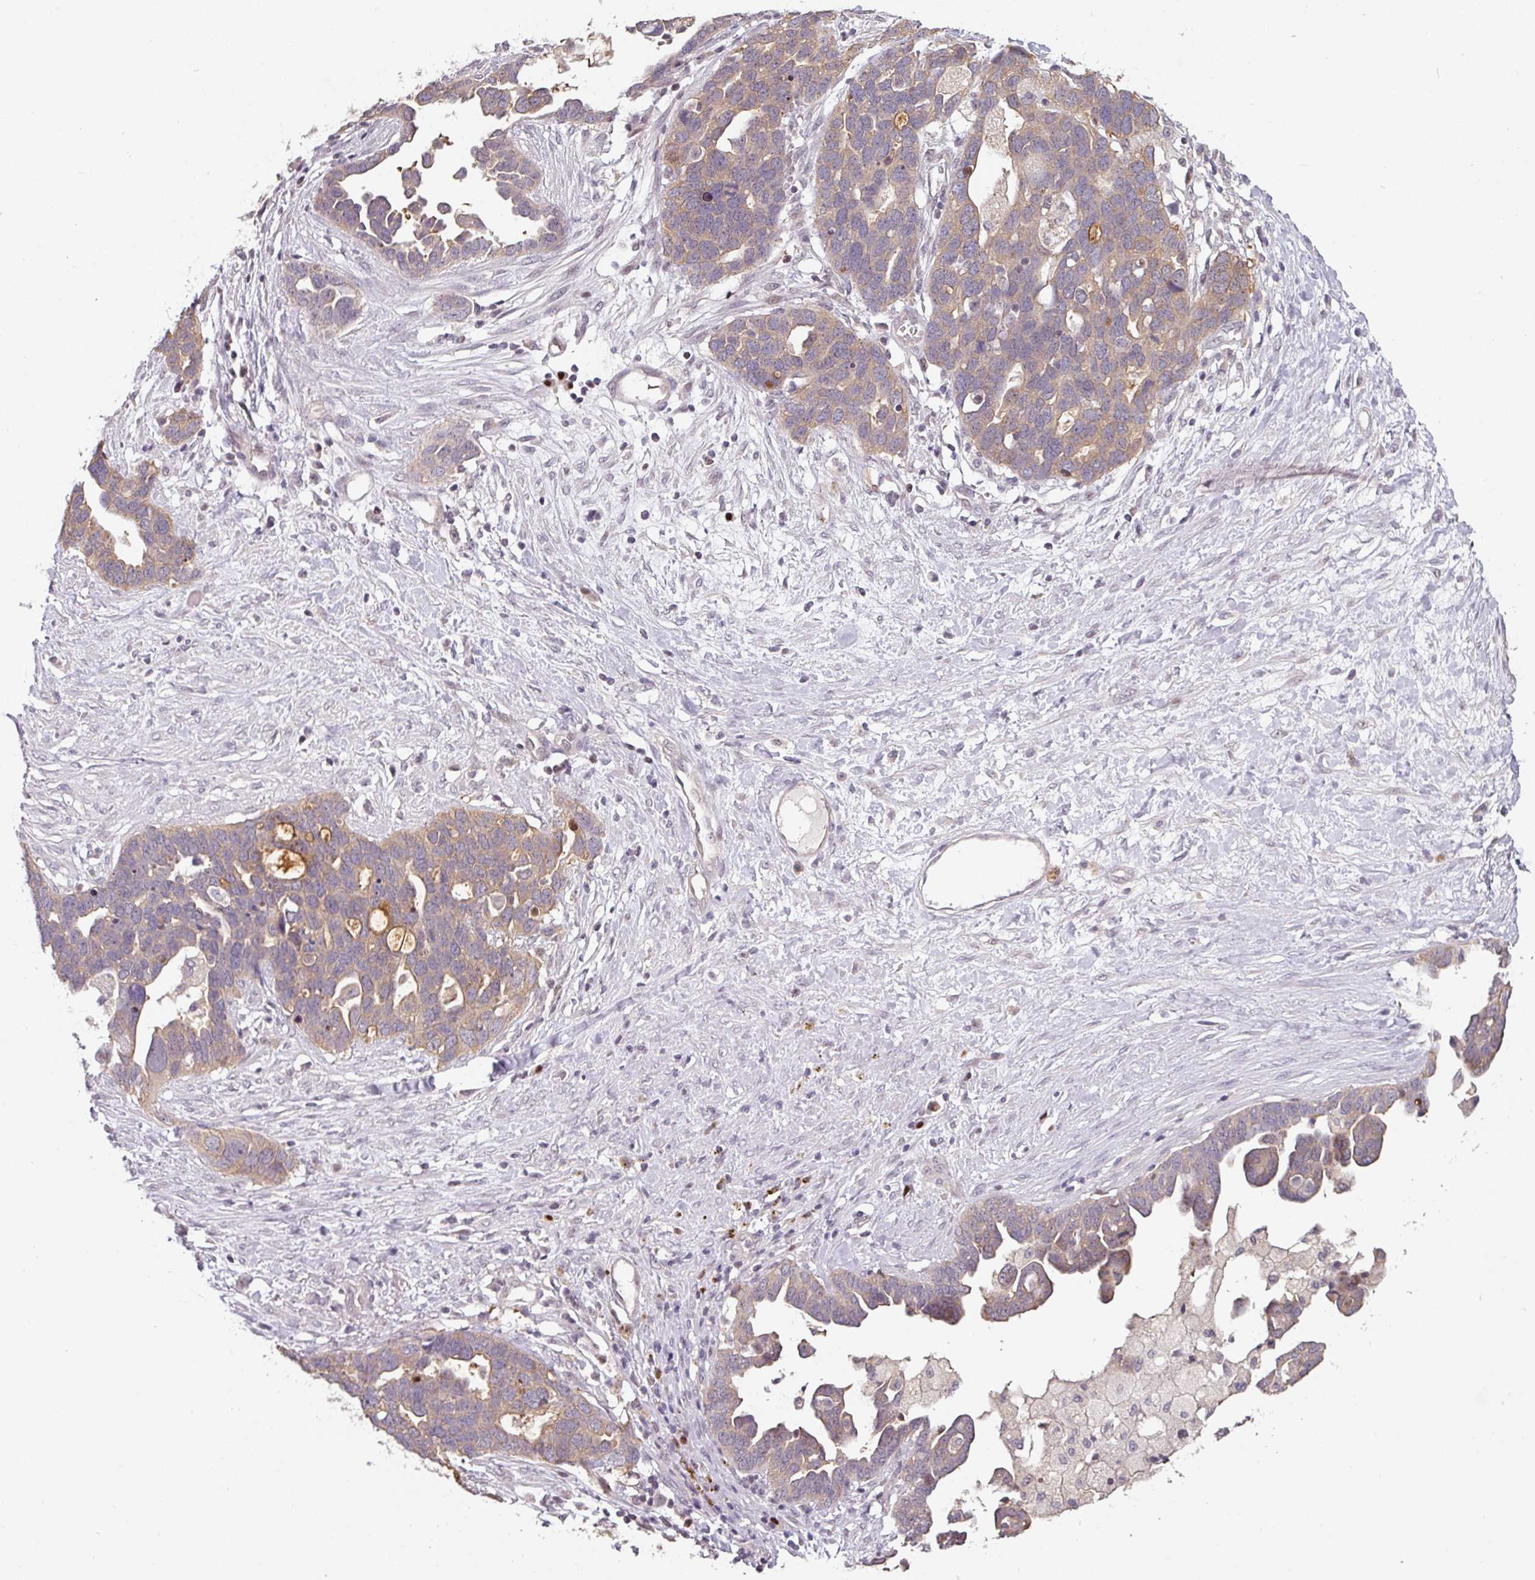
{"staining": {"intensity": "weak", "quantity": "25%-75%", "location": "cytoplasmic/membranous"}, "tissue": "ovarian cancer", "cell_type": "Tumor cells", "image_type": "cancer", "snomed": [{"axis": "morphology", "description": "Cystadenocarcinoma, serous, NOS"}, {"axis": "topography", "description": "Ovary"}], "caption": "Protein staining of ovarian cancer tissue shows weak cytoplasmic/membranous positivity in approximately 25%-75% of tumor cells.", "gene": "ZBTB6", "patient": {"sex": "female", "age": 54}}